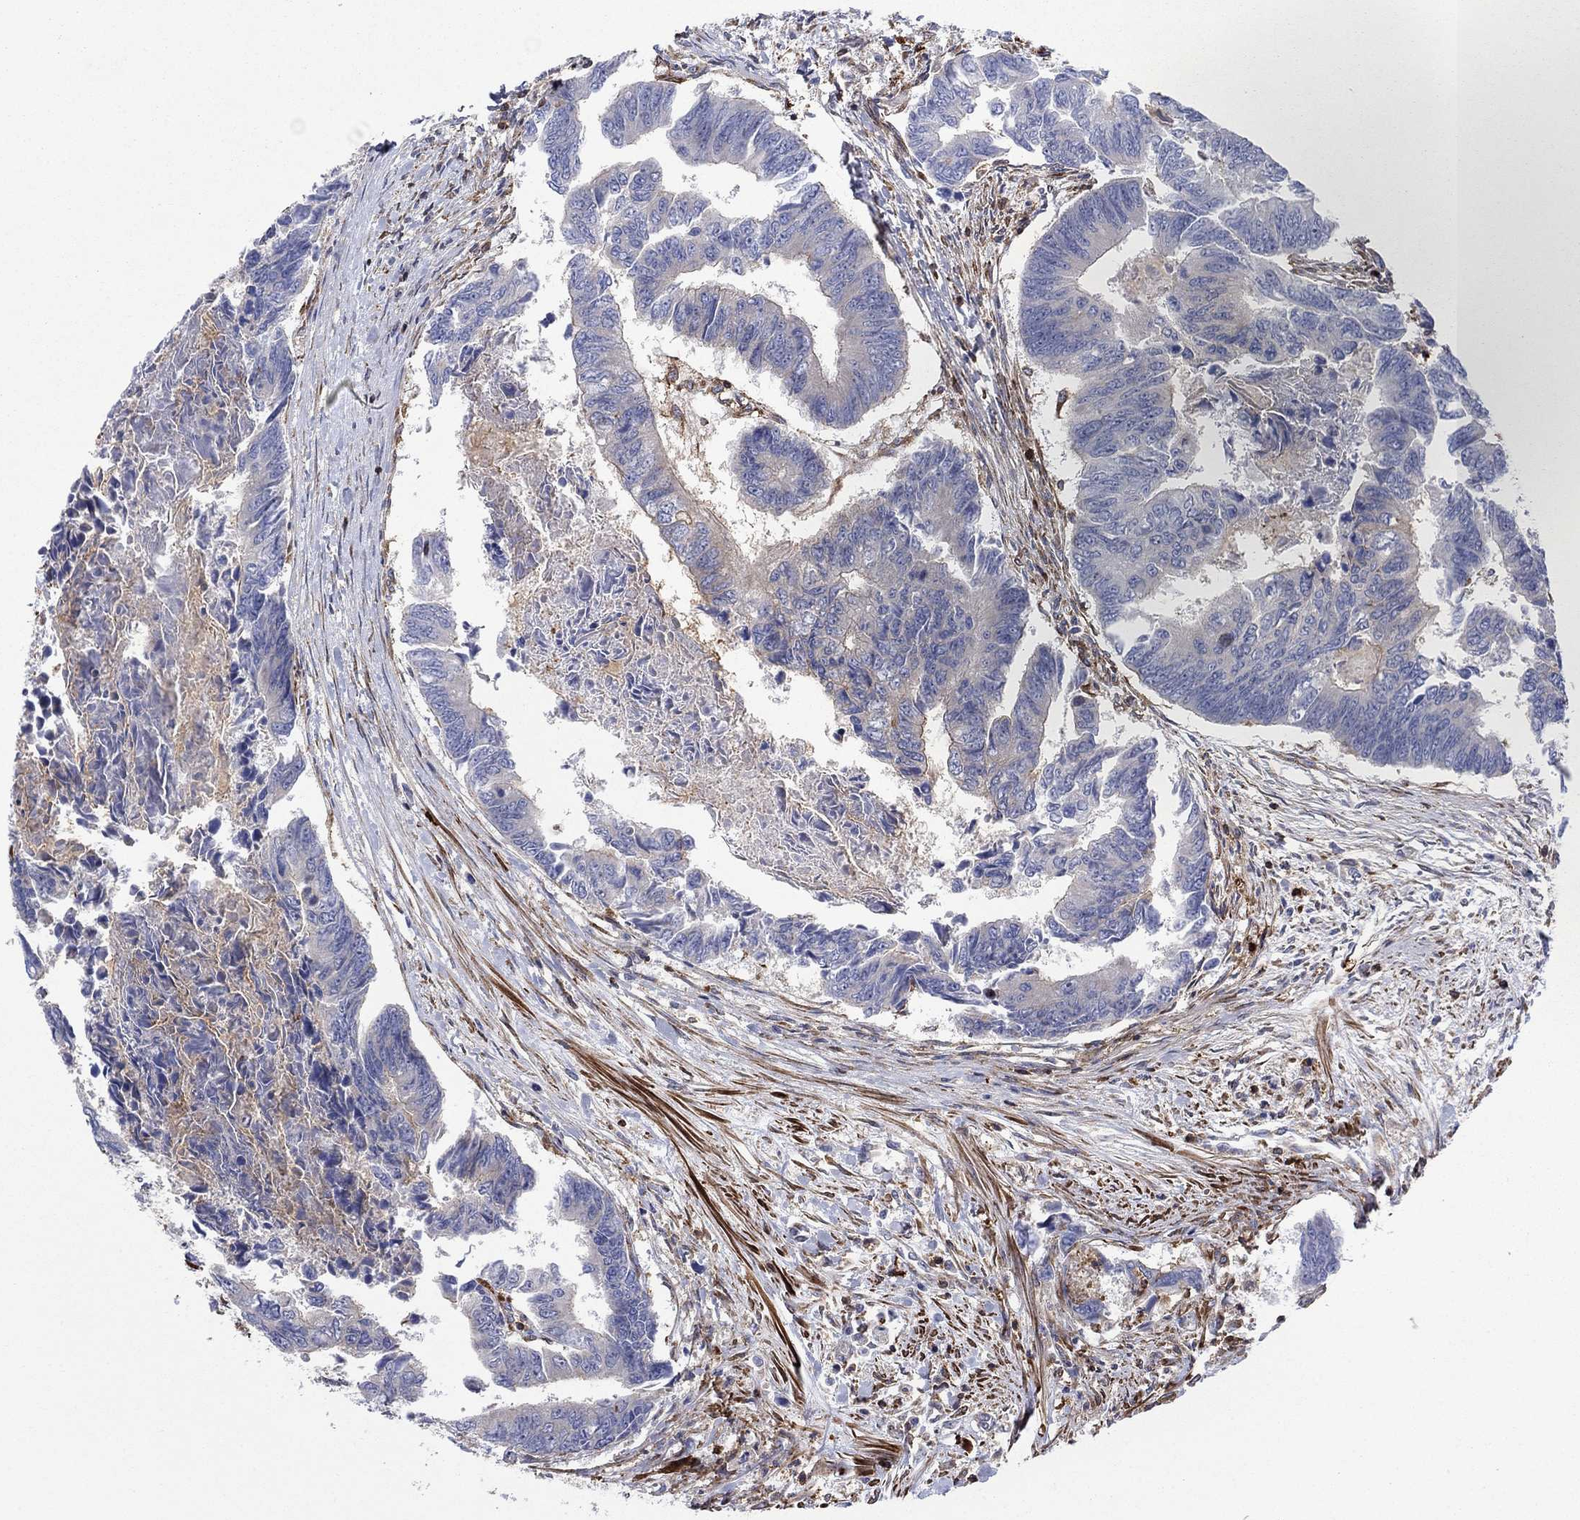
{"staining": {"intensity": "negative", "quantity": "none", "location": "none"}, "tissue": "colorectal cancer", "cell_type": "Tumor cells", "image_type": "cancer", "snomed": [{"axis": "morphology", "description": "Adenocarcinoma, NOS"}, {"axis": "topography", "description": "Colon"}], "caption": "DAB immunohistochemical staining of colorectal cancer displays no significant expression in tumor cells.", "gene": "PAG1", "patient": {"sex": "female", "age": 65}}